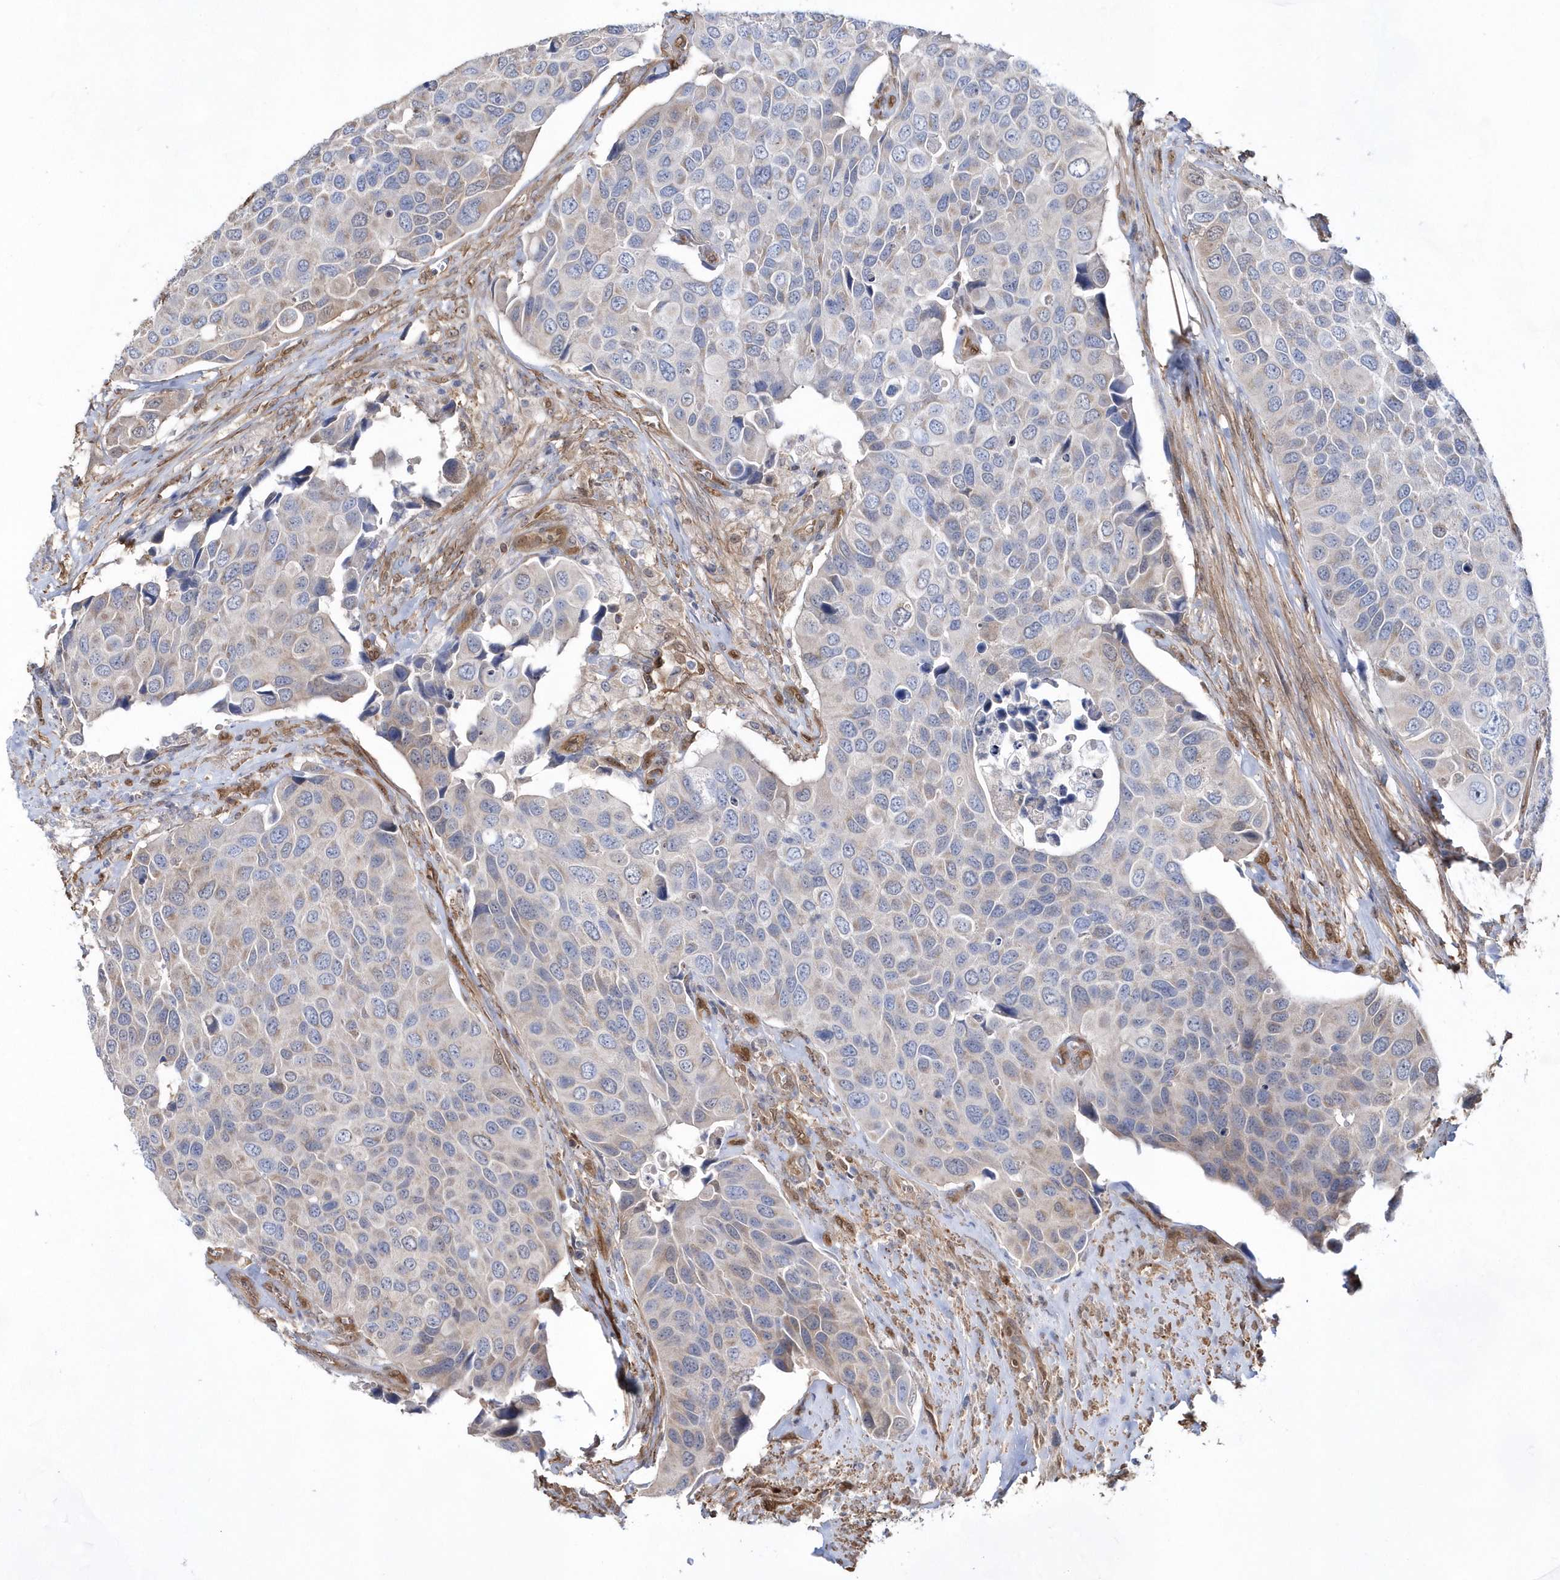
{"staining": {"intensity": "negative", "quantity": "none", "location": "none"}, "tissue": "urothelial cancer", "cell_type": "Tumor cells", "image_type": "cancer", "snomed": [{"axis": "morphology", "description": "Urothelial carcinoma, High grade"}, {"axis": "topography", "description": "Urinary bladder"}], "caption": "Photomicrograph shows no significant protein positivity in tumor cells of urothelial cancer.", "gene": "BDH2", "patient": {"sex": "male", "age": 74}}